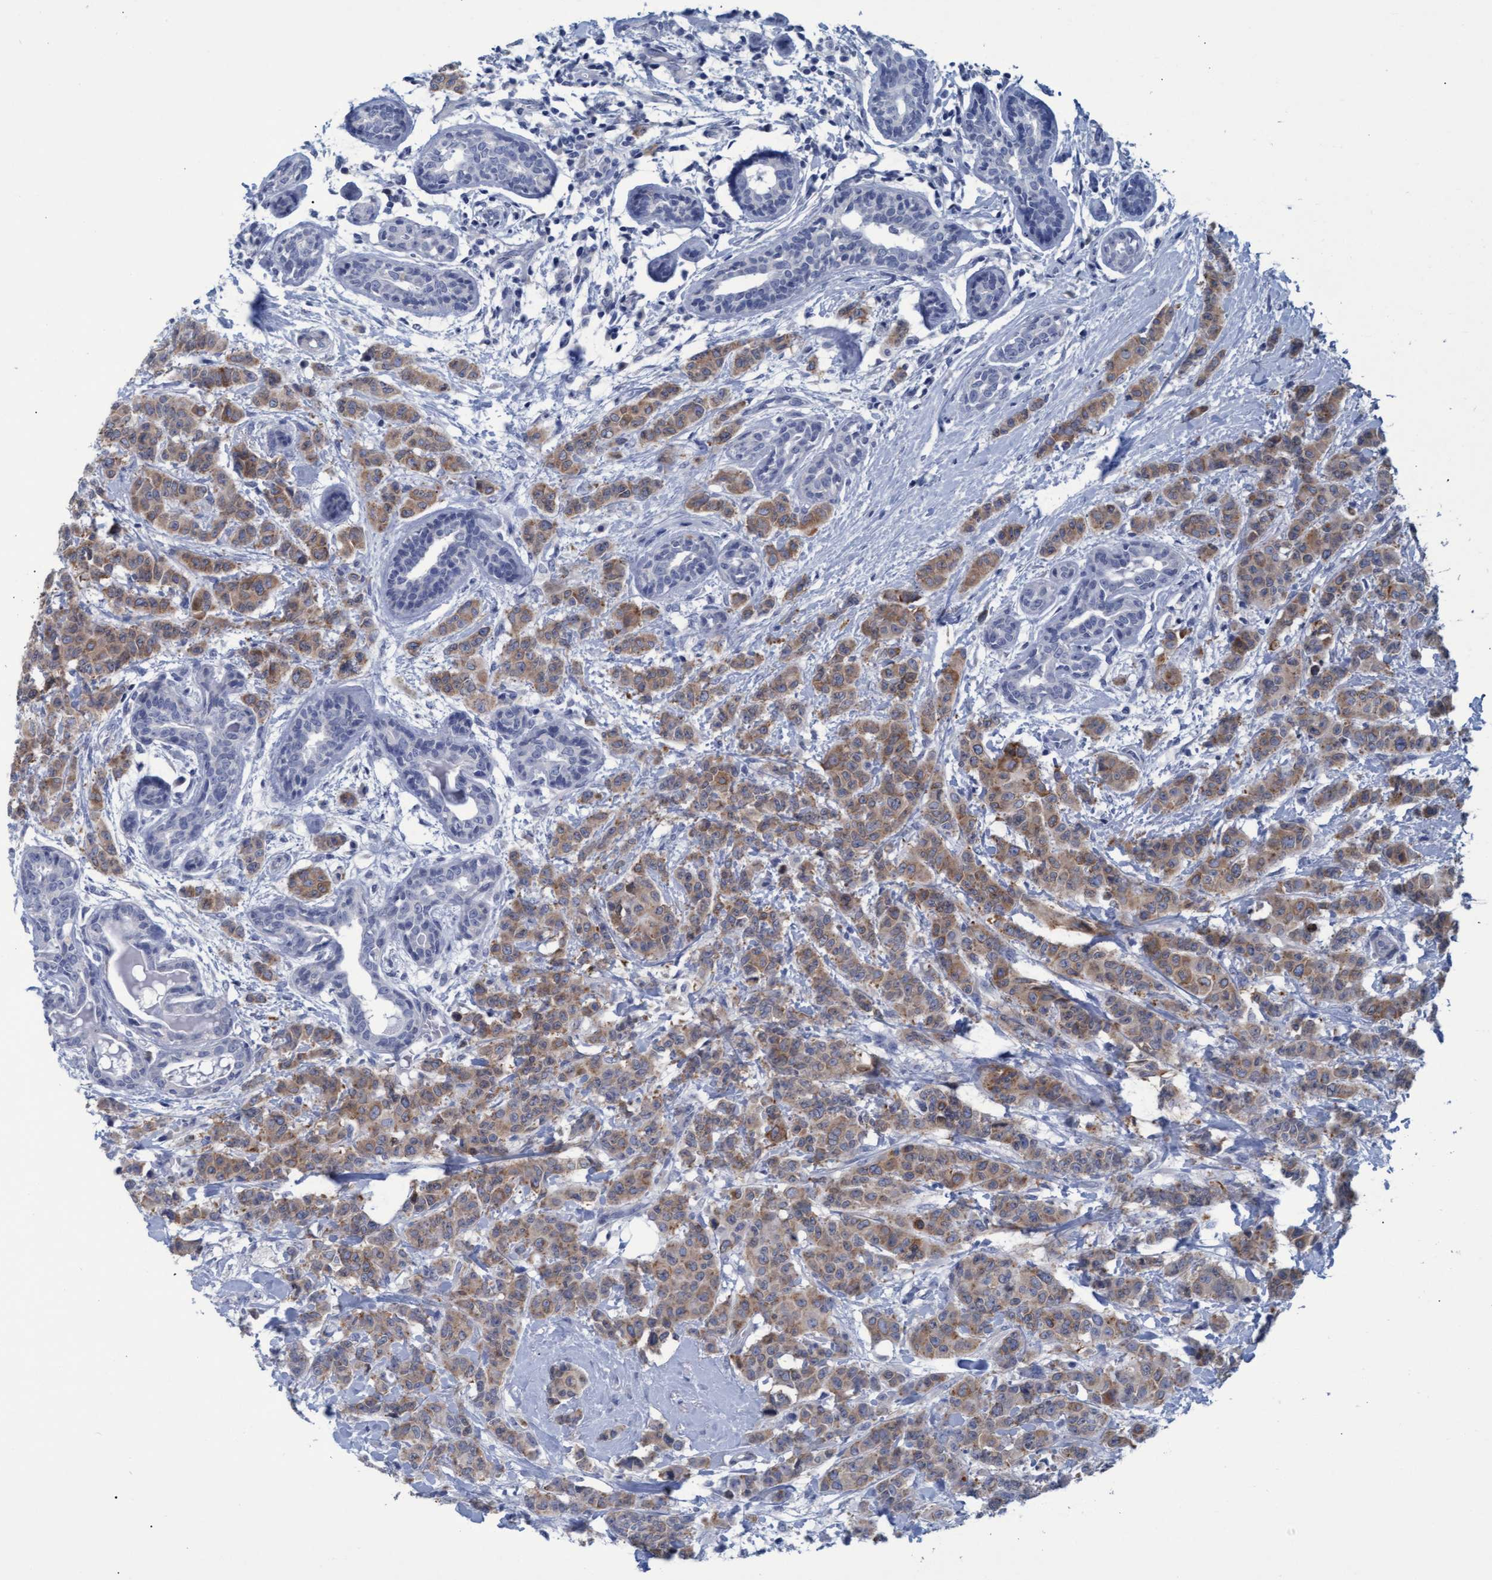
{"staining": {"intensity": "moderate", "quantity": ">75%", "location": "cytoplasmic/membranous"}, "tissue": "breast cancer", "cell_type": "Tumor cells", "image_type": "cancer", "snomed": [{"axis": "morphology", "description": "Normal tissue, NOS"}, {"axis": "morphology", "description": "Duct carcinoma"}, {"axis": "topography", "description": "Breast"}], "caption": "DAB immunohistochemical staining of human breast cancer (infiltrating ductal carcinoma) displays moderate cytoplasmic/membranous protein staining in approximately >75% of tumor cells.", "gene": "SSTR3", "patient": {"sex": "female", "age": 40}}